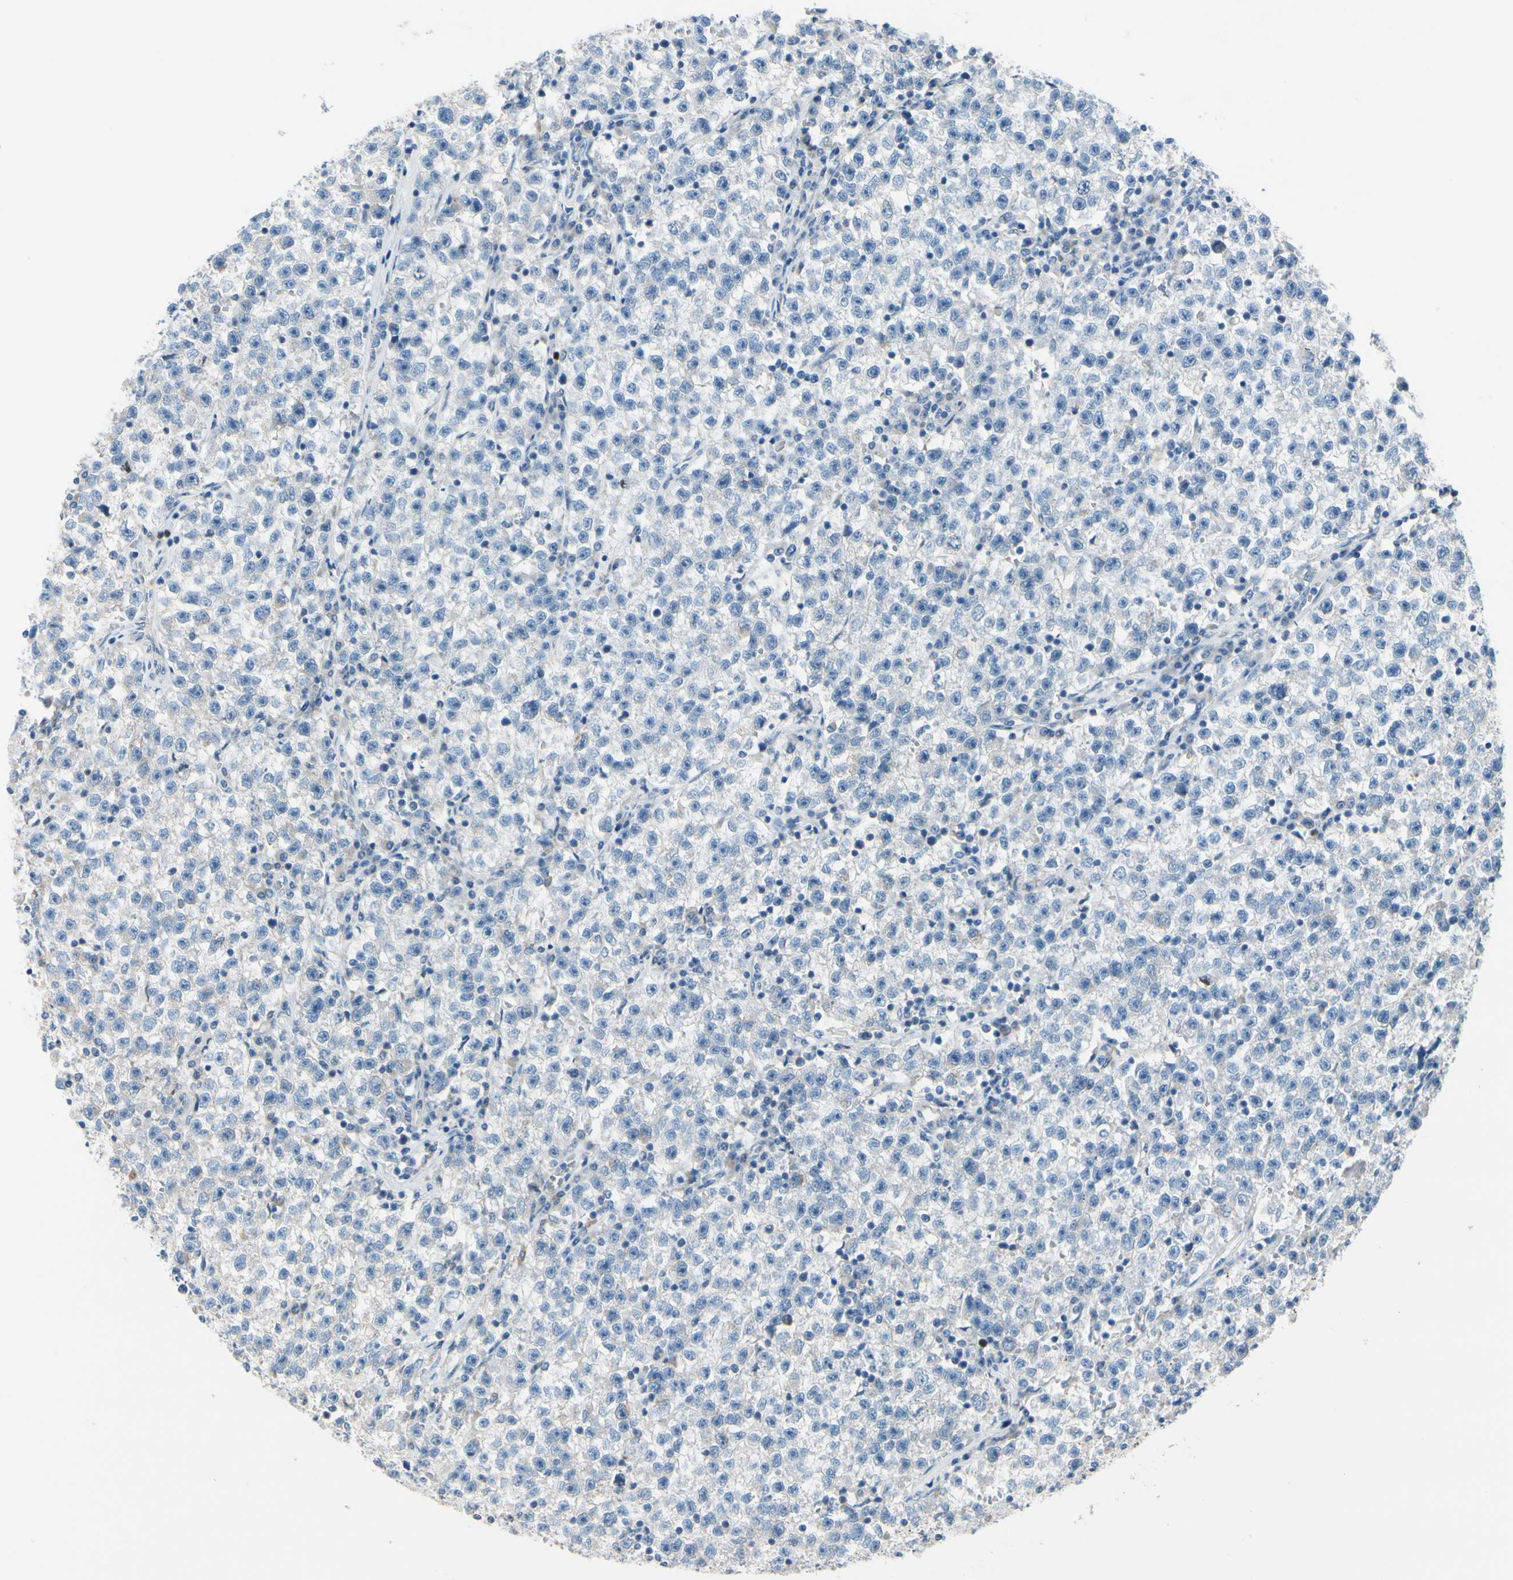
{"staining": {"intensity": "negative", "quantity": "none", "location": "none"}, "tissue": "testis cancer", "cell_type": "Tumor cells", "image_type": "cancer", "snomed": [{"axis": "morphology", "description": "Seminoma, NOS"}, {"axis": "topography", "description": "Testis"}], "caption": "Immunohistochemistry (IHC) of testis seminoma demonstrates no positivity in tumor cells. Brightfield microscopy of immunohistochemistry stained with DAB (3,3'-diaminobenzidine) (brown) and hematoxylin (blue), captured at high magnification.", "gene": "CKAP2", "patient": {"sex": "male", "age": 22}}